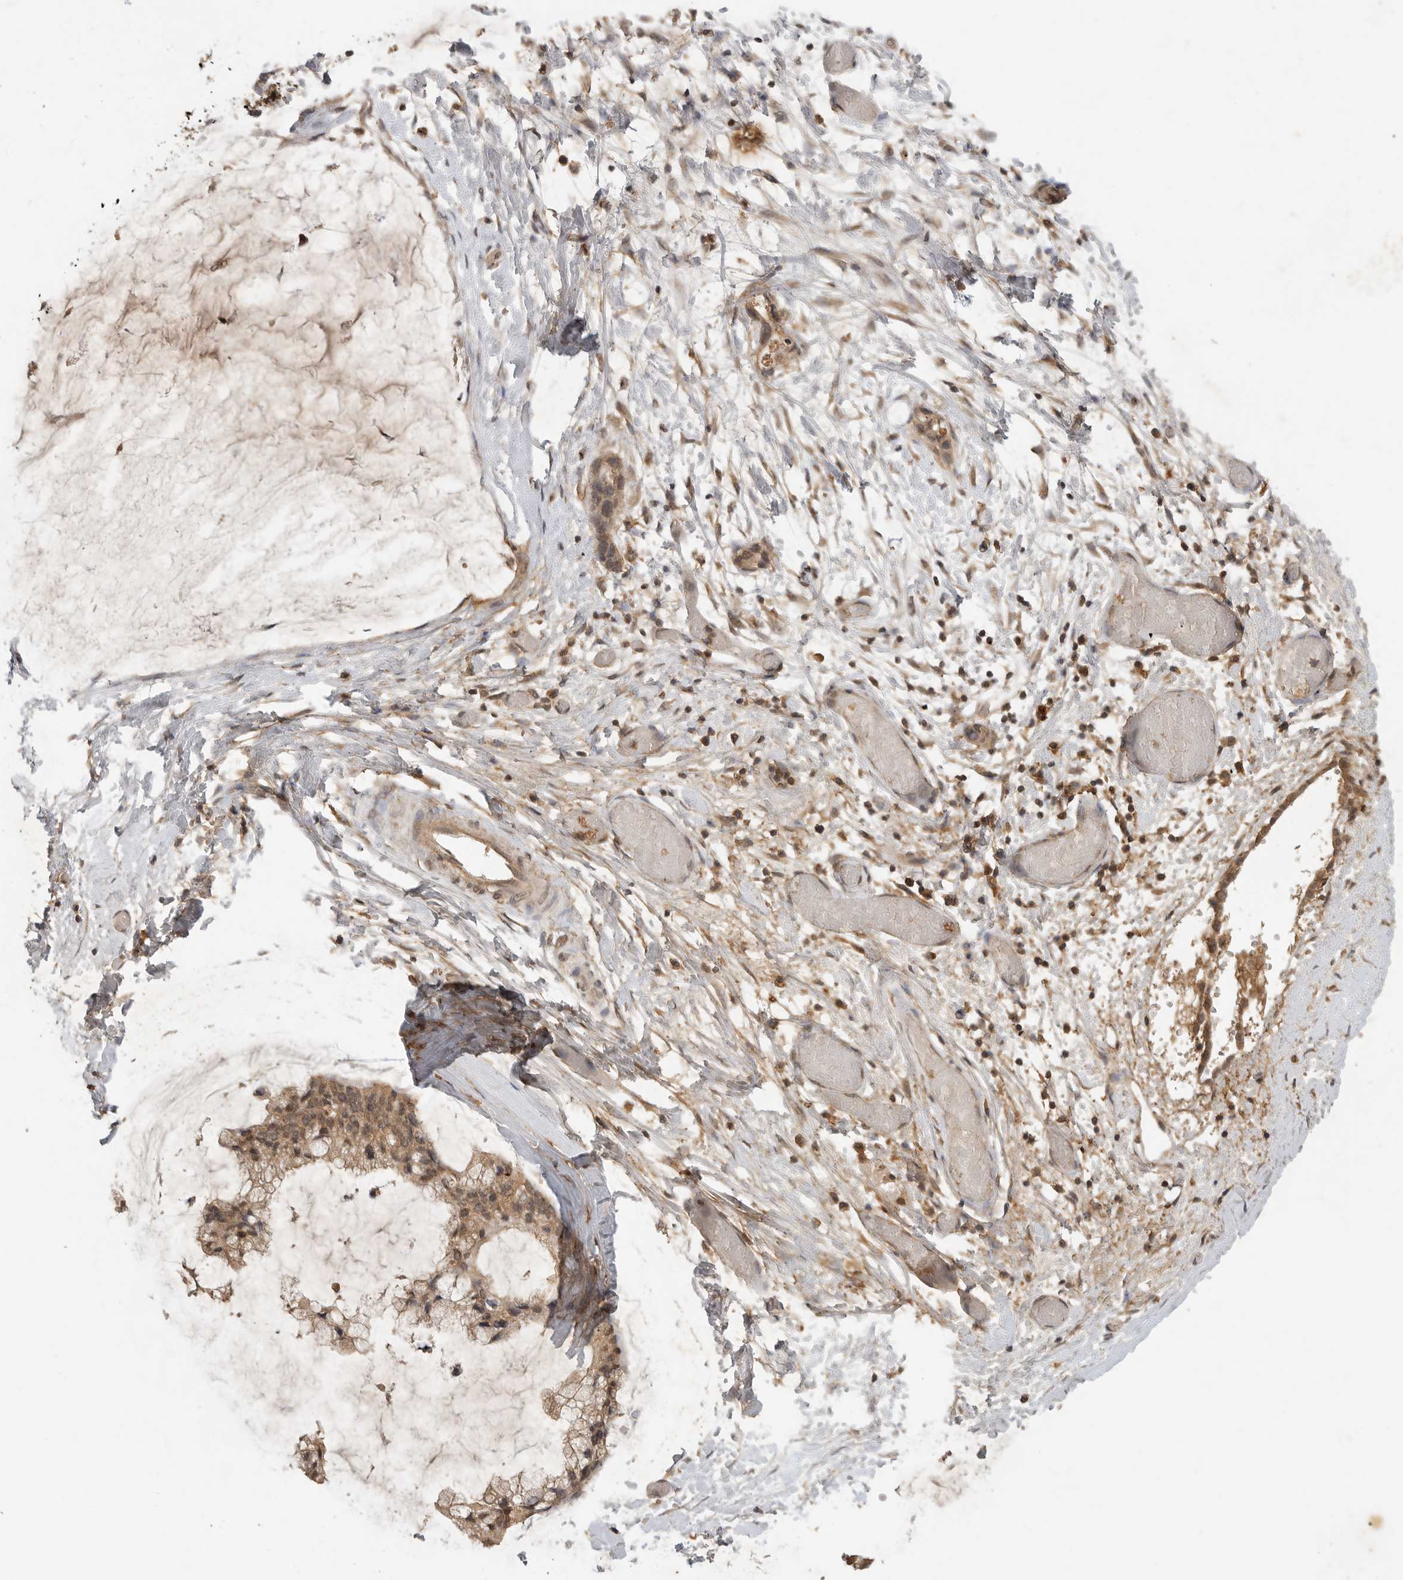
{"staining": {"intensity": "weak", "quantity": ">75%", "location": "cytoplasmic/membranous"}, "tissue": "ovarian cancer", "cell_type": "Tumor cells", "image_type": "cancer", "snomed": [{"axis": "morphology", "description": "Cystadenocarcinoma, mucinous, NOS"}, {"axis": "topography", "description": "Ovary"}], "caption": "Protein expression analysis of mucinous cystadenocarcinoma (ovarian) displays weak cytoplasmic/membranous staining in approximately >75% of tumor cells.", "gene": "ICOSLG", "patient": {"sex": "female", "age": 39}}